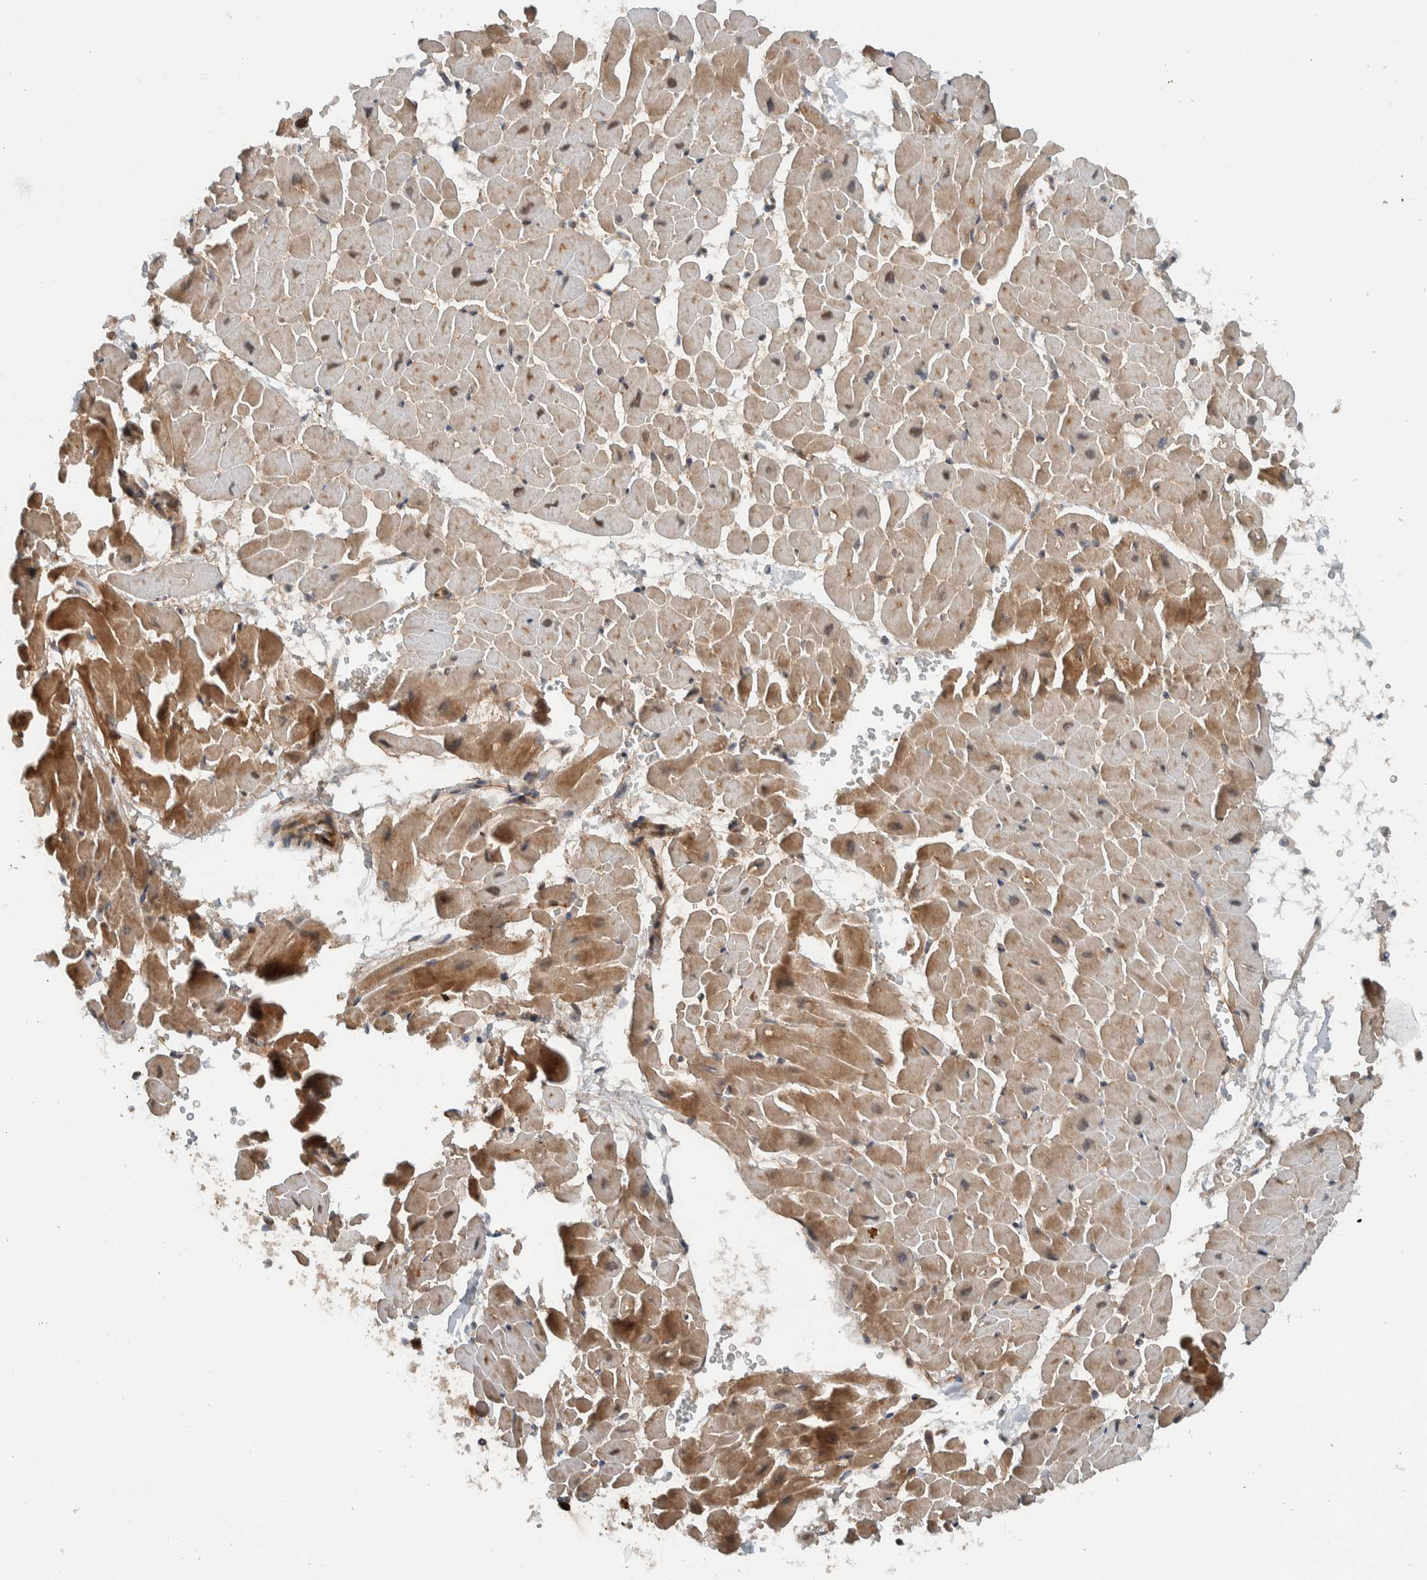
{"staining": {"intensity": "moderate", "quantity": "25%-75%", "location": "cytoplasmic/membranous"}, "tissue": "heart muscle", "cell_type": "Cardiomyocytes", "image_type": "normal", "snomed": [{"axis": "morphology", "description": "Normal tissue, NOS"}, {"axis": "topography", "description": "Heart"}], "caption": "Immunohistochemistry image of unremarkable heart muscle: human heart muscle stained using IHC demonstrates medium levels of moderate protein expression localized specifically in the cytoplasmic/membranous of cardiomyocytes, appearing as a cytoplasmic/membranous brown color.", "gene": "KLHL6", "patient": {"sex": "male", "age": 45}}